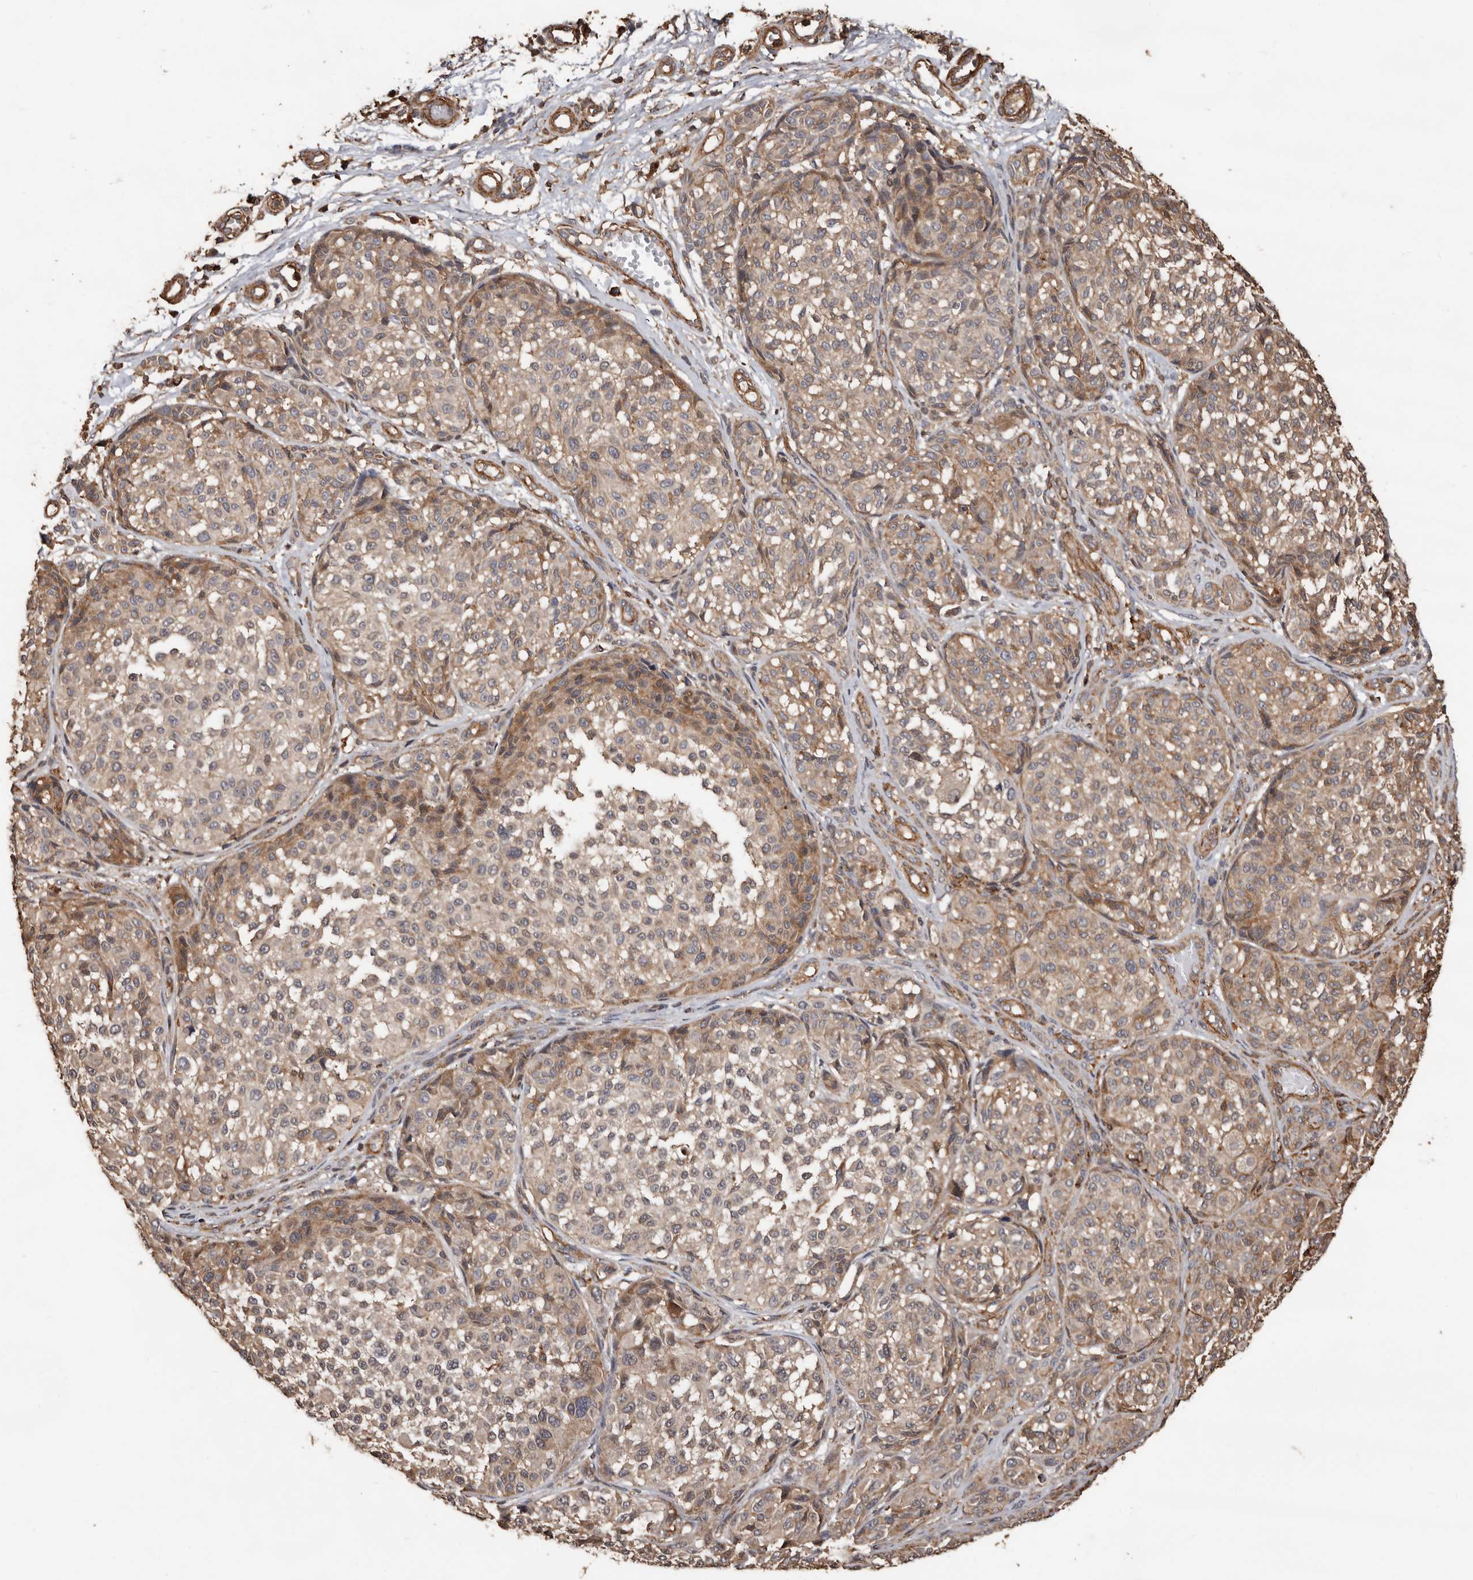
{"staining": {"intensity": "weak", "quantity": ">75%", "location": "cytoplasmic/membranous"}, "tissue": "melanoma", "cell_type": "Tumor cells", "image_type": "cancer", "snomed": [{"axis": "morphology", "description": "Malignant melanoma, NOS"}, {"axis": "topography", "description": "Skin"}], "caption": "Malignant melanoma stained with a protein marker reveals weak staining in tumor cells.", "gene": "GSK3A", "patient": {"sex": "male", "age": 83}}